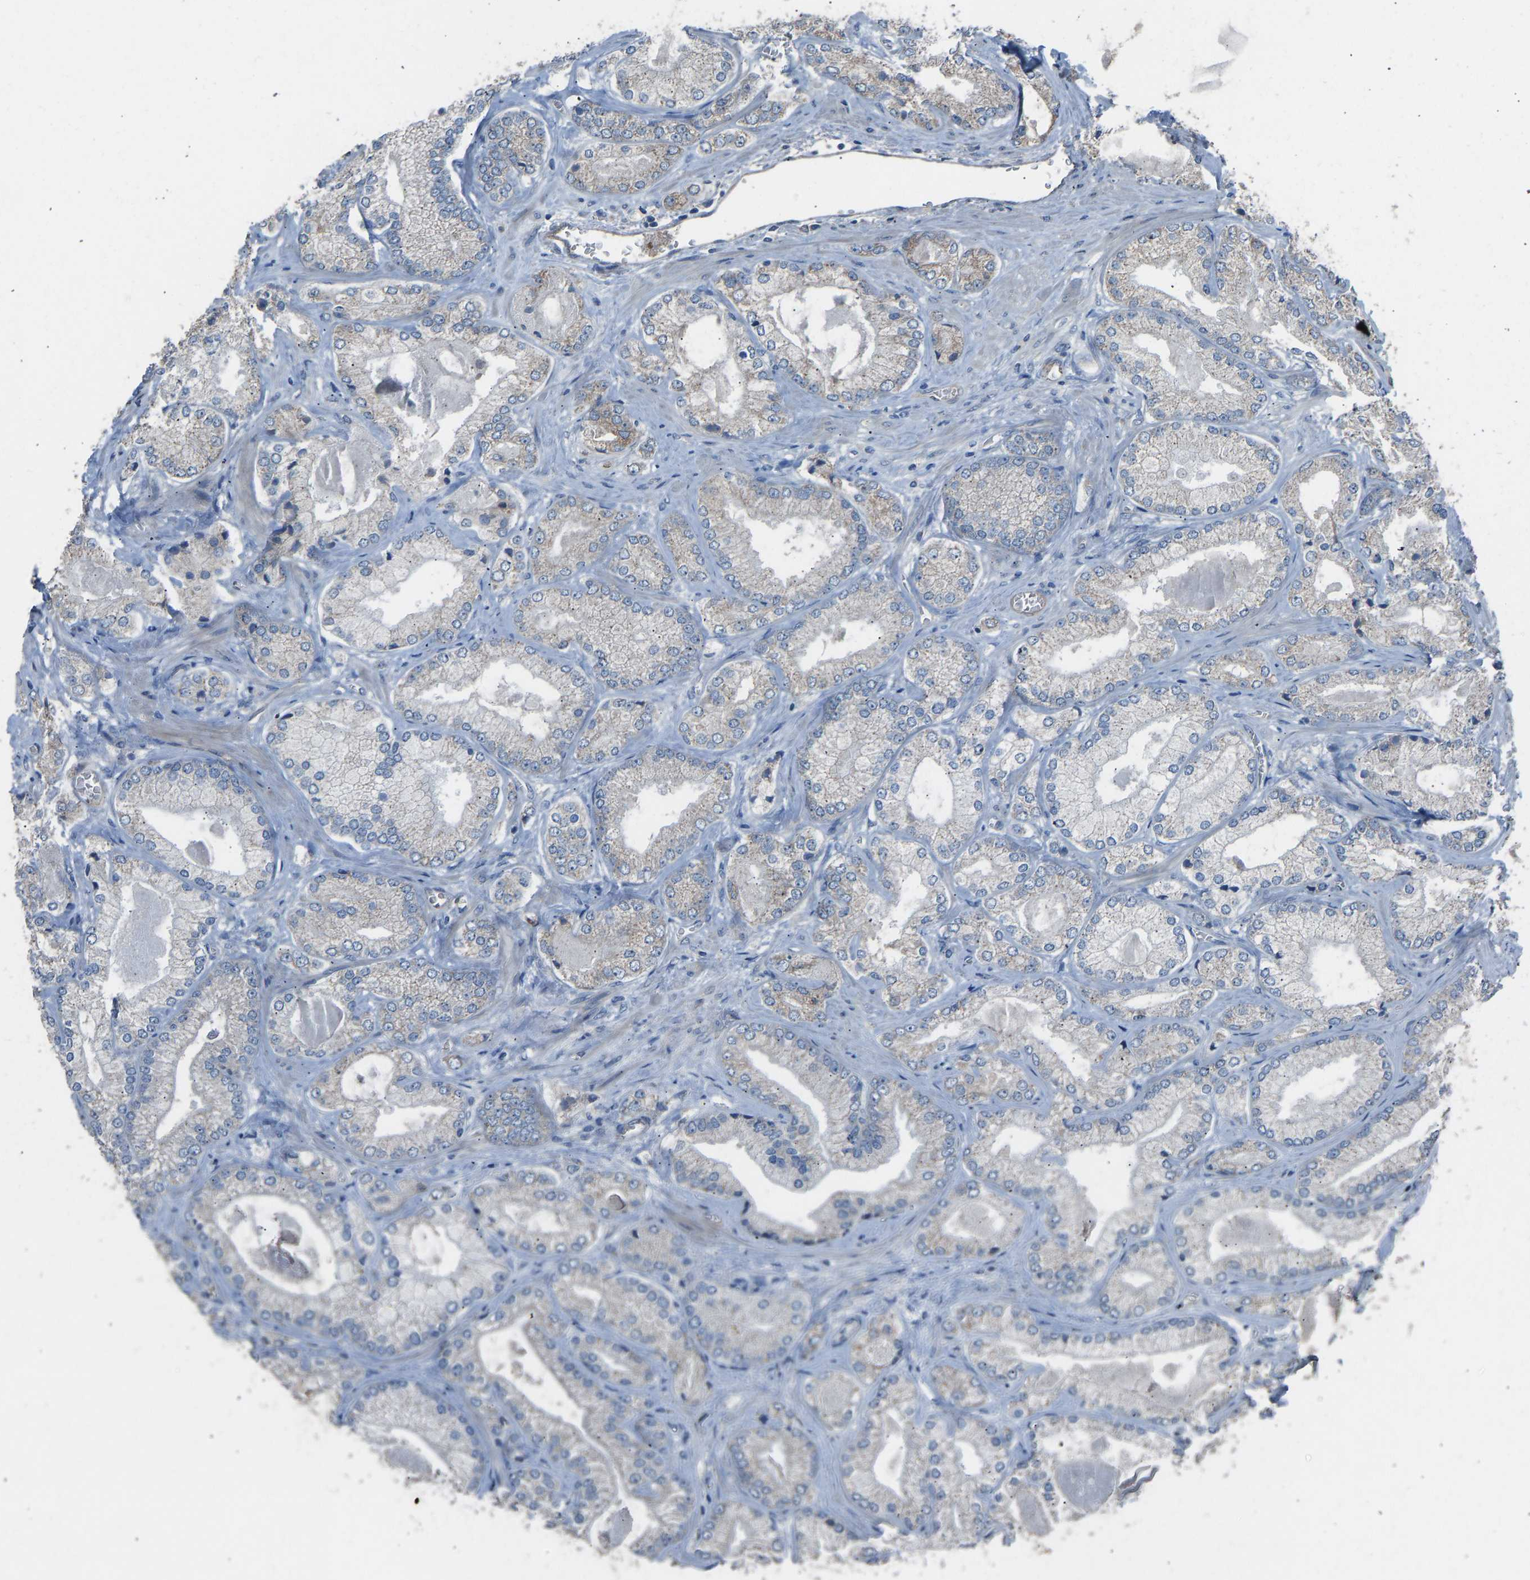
{"staining": {"intensity": "negative", "quantity": "none", "location": "none"}, "tissue": "prostate cancer", "cell_type": "Tumor cells", "image_type": "cancer", "snomed": [{"axis": "morphology", "description": "Adenocarcinoma, Low grade"}, {"axis": "topography", "description": "Prostate"}], "caption": "Histopathology image shows no significant protein expression in tumor cells of prostate adenocarcinoma (low-grade). The staining was performed using DAB to visualize the protein expression in brown, while the nuclei were stained in blue with hematoxylin (Magnification: 20x).", "gene": "TGFBR3", "patient": {"sex": "male", "age": 65}}